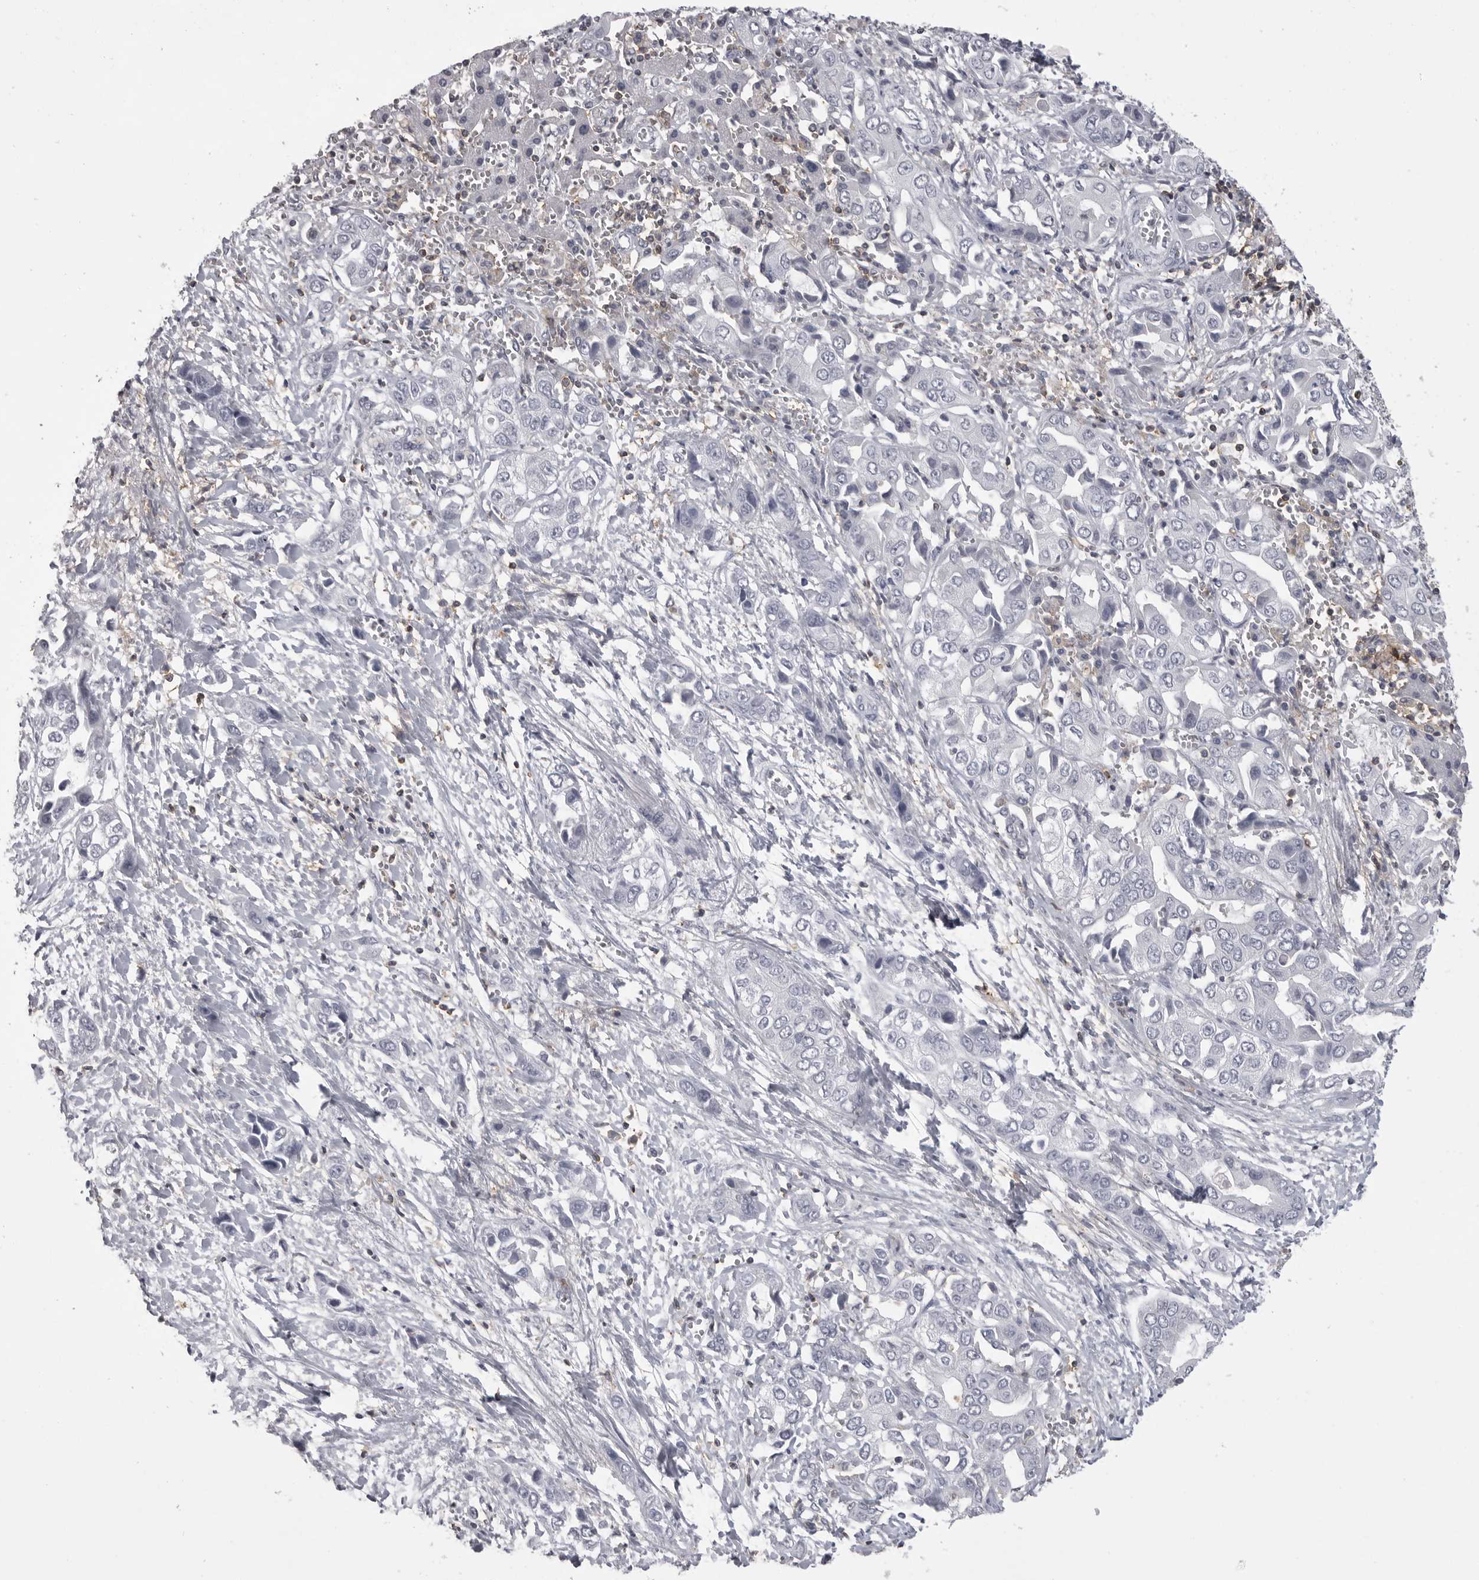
{"staining": {"intensity": "negative", "quantity": "none", "location": "none"}, "tissue": "liver cancer", "cell_type": "Tumor cells", "image_type": "cancer", "snomed": [{"axis": "morphology", "description": "Cholangiocarcinoma"}, {"axis": "topography", "description": "Liver"}], "caption": "DAB (3,3'-diaminobenzidine) immunohistochemical staining of liver cholangiocarcinoma reveals no significant positivity in tumor cells.", "gene": "ITGAL", "patient": {"sex": "female", "age": 52}}